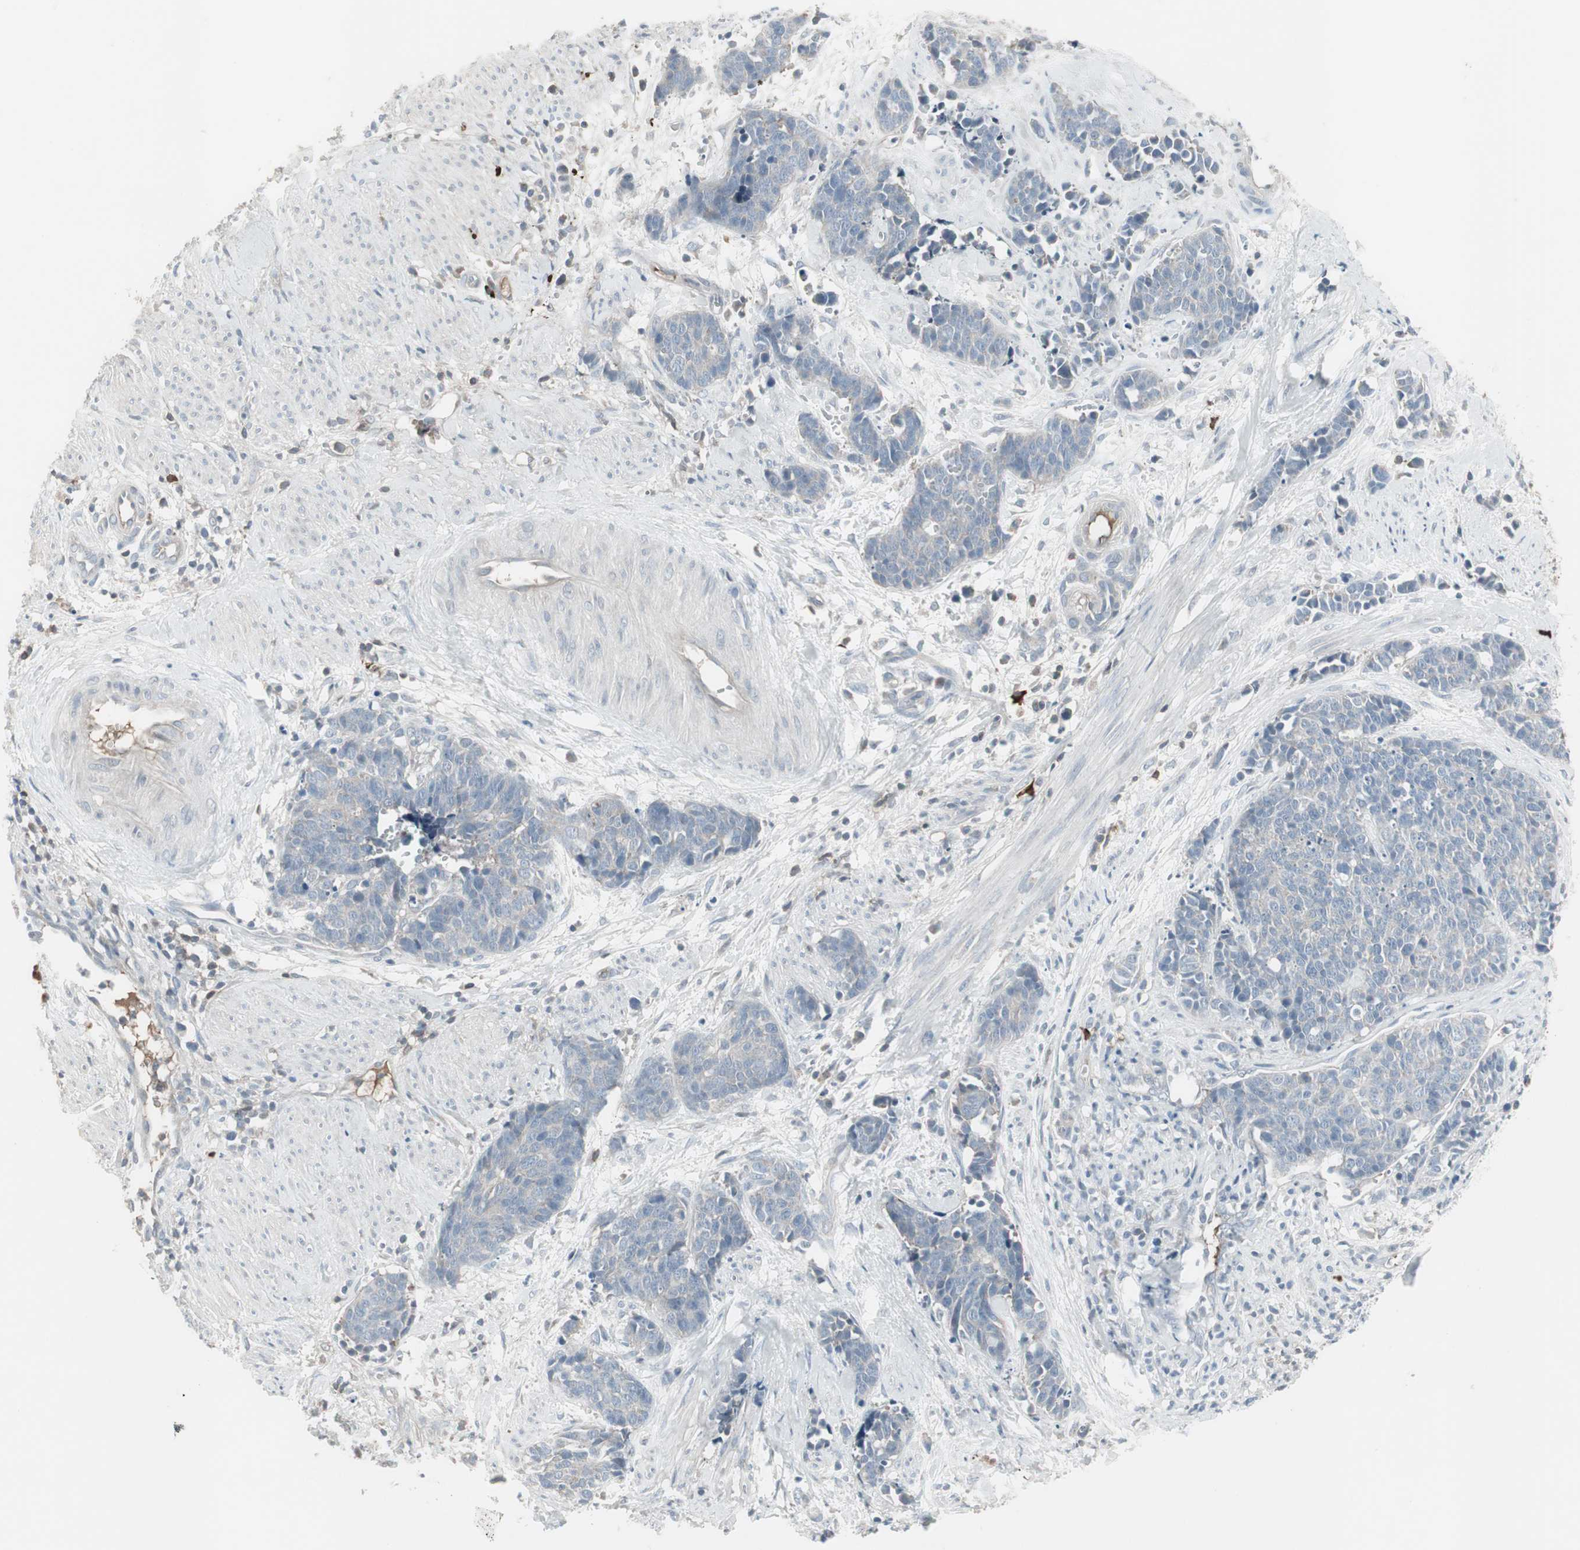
{"staining": {"intensity": "negative", "quantity": "none", "location": "none"}, "tissue": "cervical cancer", "cell_type": "Tumor cells", "image_type": "cancer", "snomed": [{"axis": "morphology", "description": "Squamous cell carcinoma, NOS"}, {"axis": "topography", "description": "Cervix"}], "caption": "Immunohistochemical staining of cervical cancer (squamous cell carcinoma) displays no significant staining in tumor cells.", "gene": "ZSCAN32", "patient": {"sex": "female", "age": 35}}